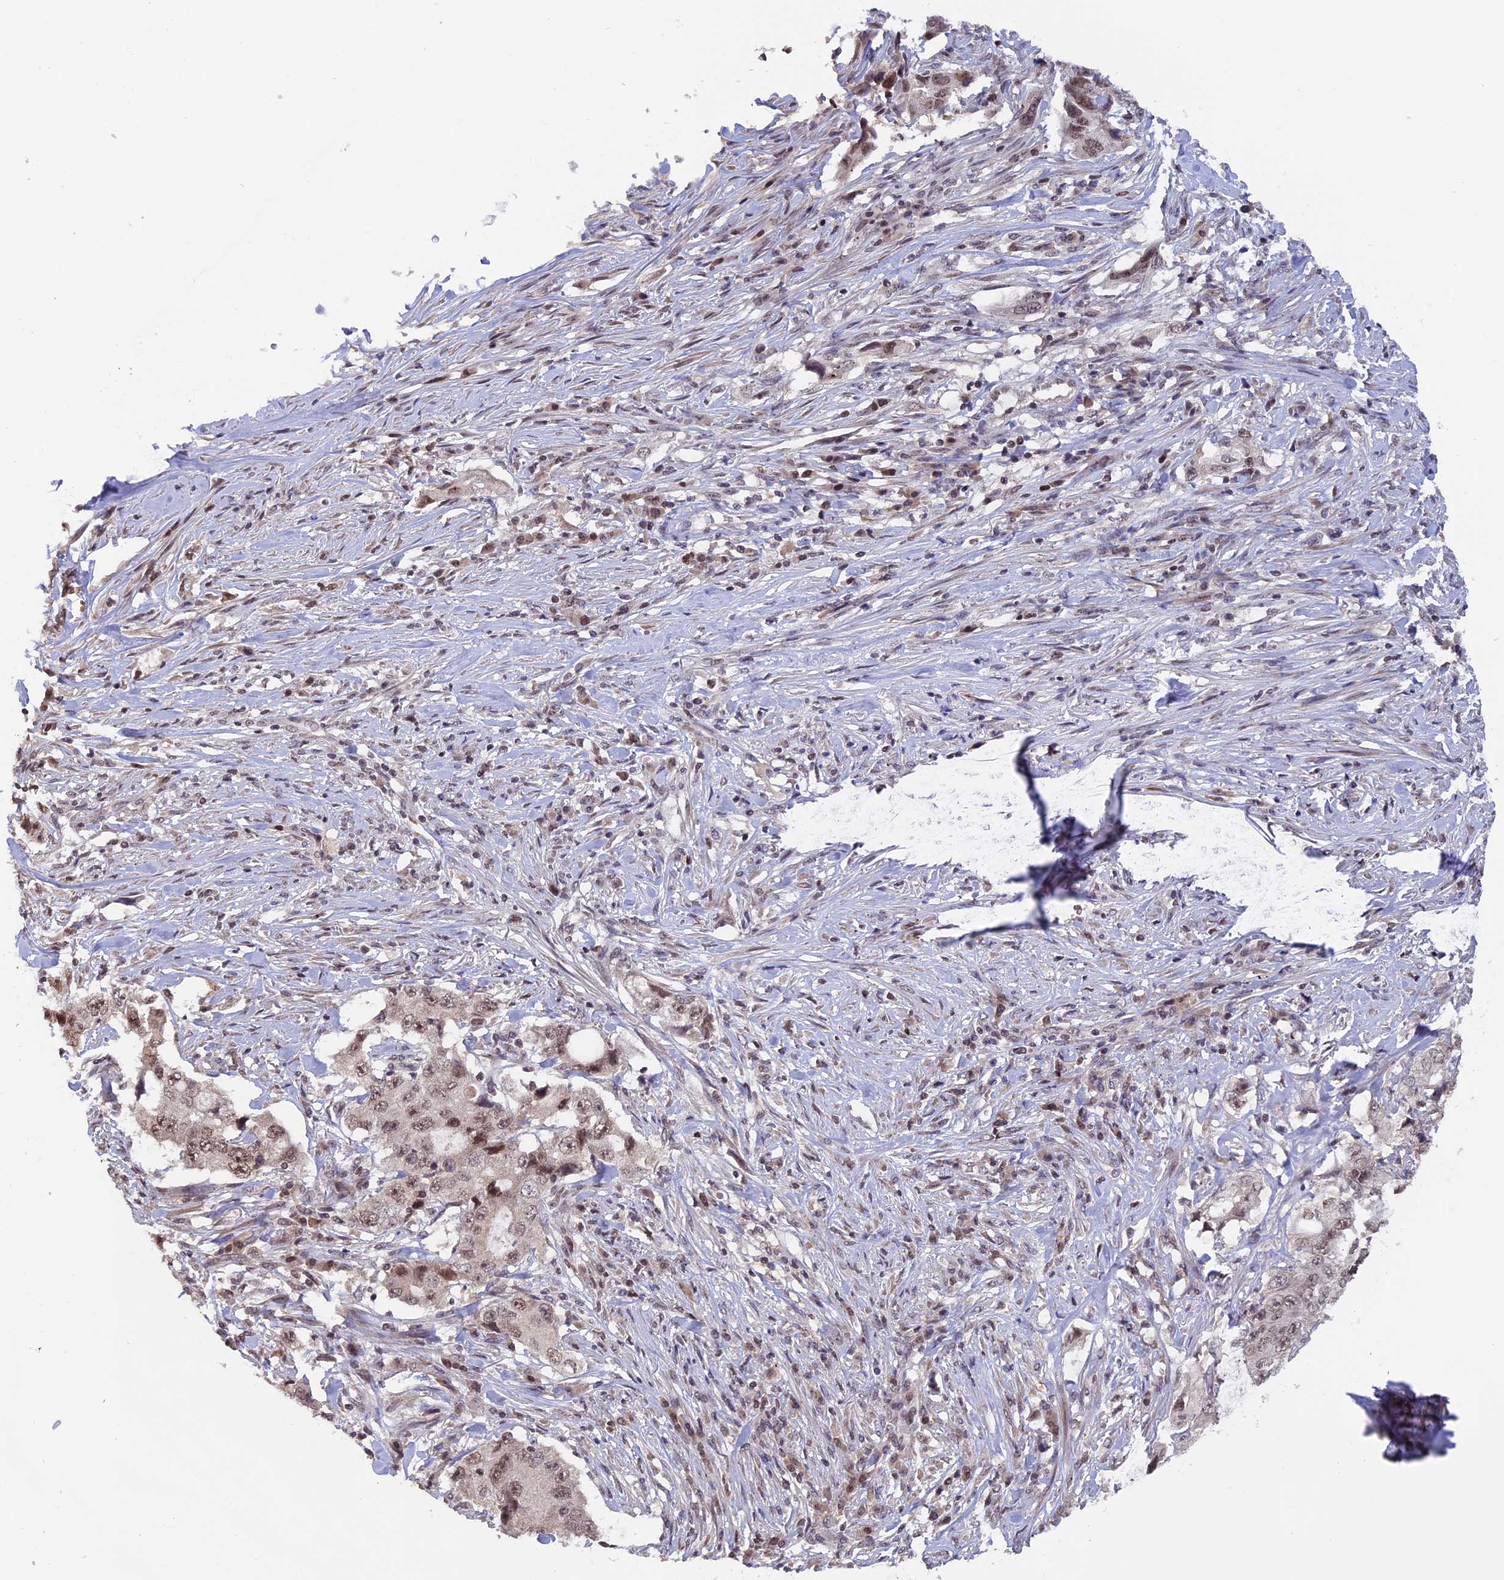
{"staining": {"intensity": "moderate", "quantity": ">75%", "location": "nuclear"}, "tissue": "lung cancer", "cell_type": "Tumor cells", "image_type": "cancer", "snomed": [{"axis": "morphology", "description": "Adenocarcinoma, NOS"}, {"axis": "topography", "description": "Lung"}], "caption": "Lung cancer stained with a brown dye exhibits moderate nuclear positive staining in approximately >75% of tumor cells.", "gene": "RFC5", "patient": {"sex": "female", "age": 51}}